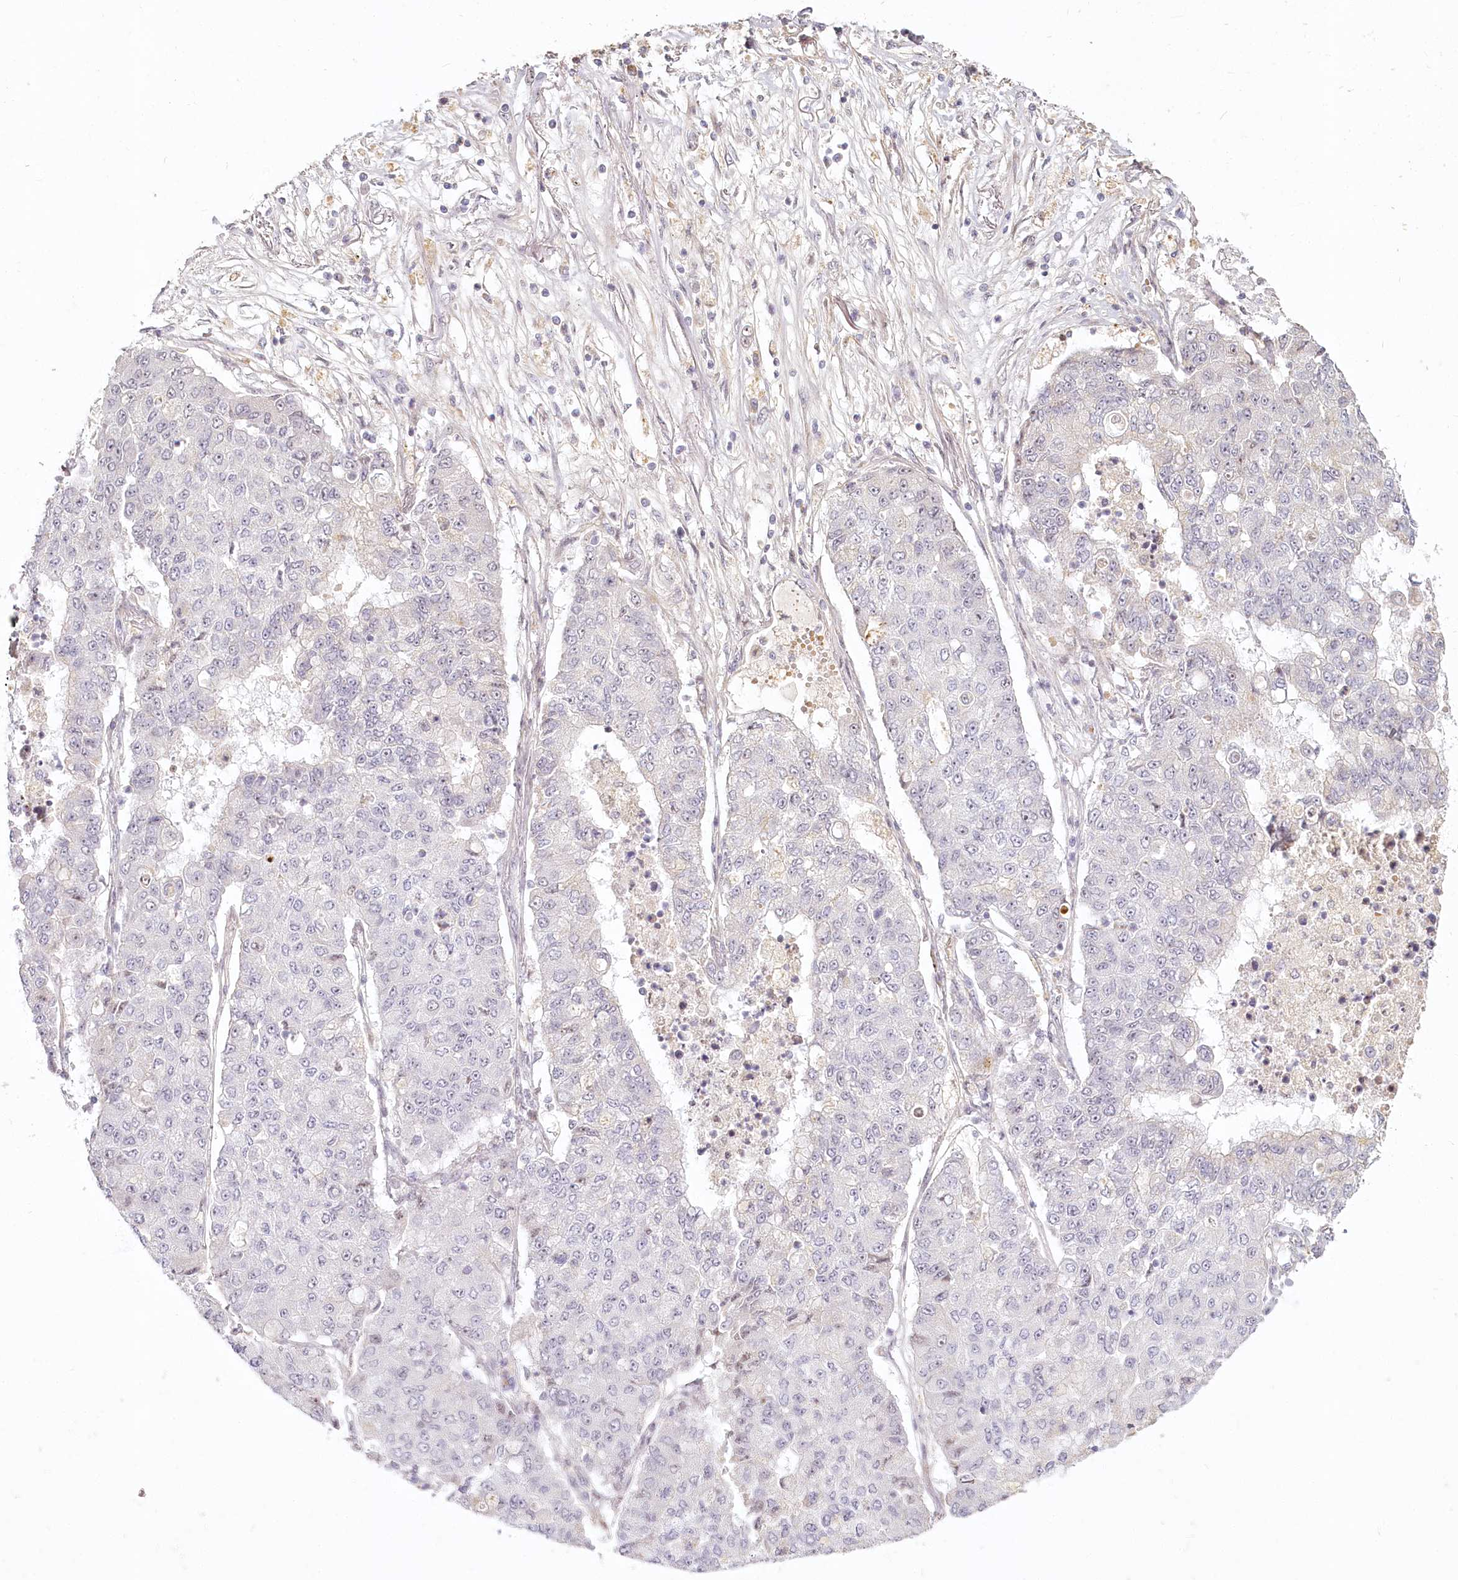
{"staining": {"intensity": "negative", "quantity": "none", "location": "none"}, "tissue": "lung cancer", "cell_type": "Tumor cells", "image_type": "cancer", "snomed": [{"axis": "morphology", "description": "Squamous cell carcinoma, NOS"}, {"axis": "topography", "description": "Lung"}], "caption": "Immunohistochemistry image of neoplastic tissue: lung squamous cell carcinoma stained with DAB shows no significant protein staining in tumor cells.", "gene": "EXOSC7", "patient": {"sex": "male", "age": 74}}